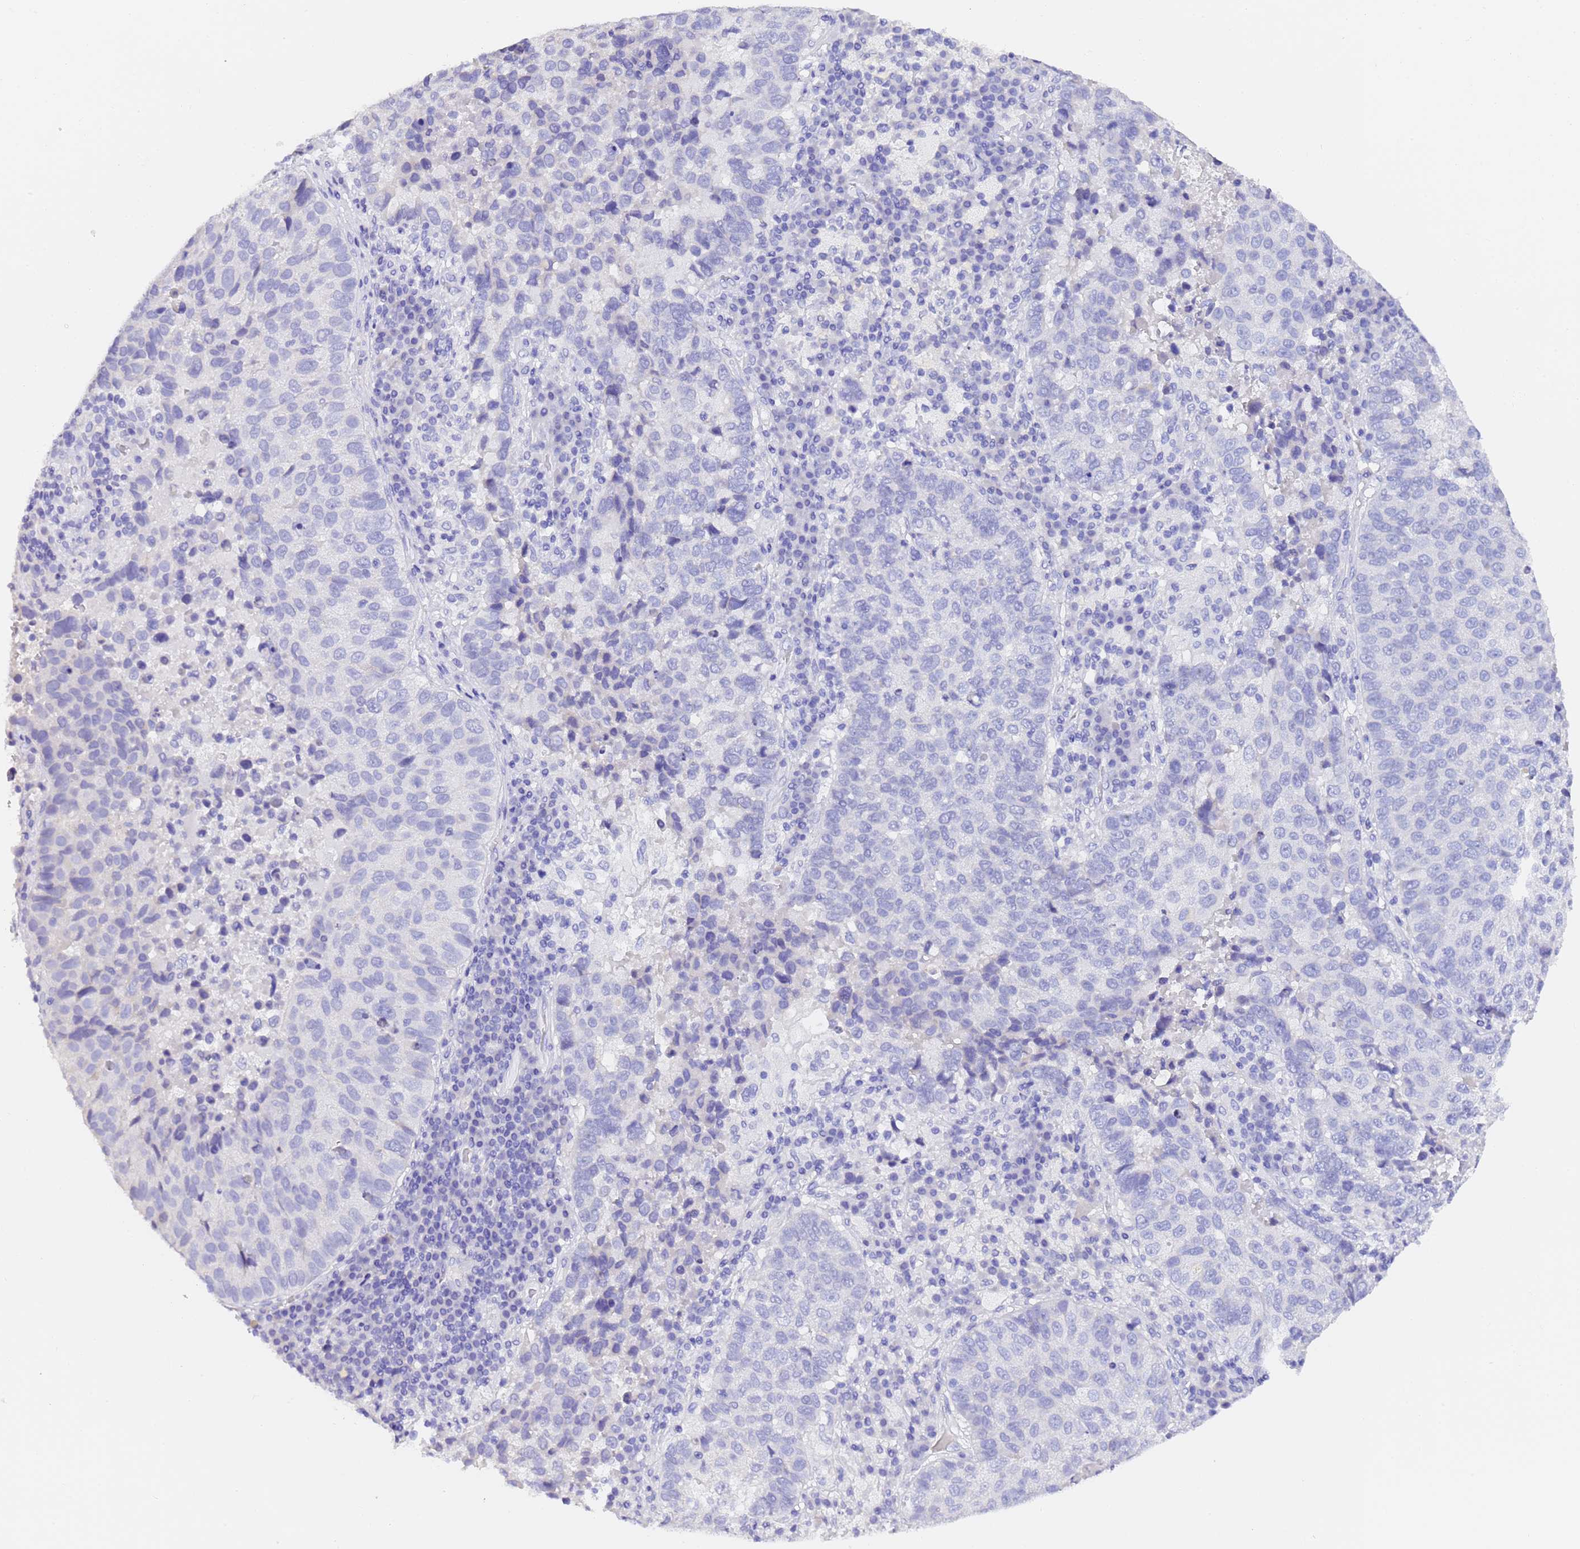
{"staining": {"intensity": "negative", "quantity": "none", "location": "none"}, "tissue": "lung cancer", "cell_type": "Tumor cells", "image_type": "cancer", "snomed": [{"axis": "morphology", "description": "Squamous cell carcinoma, NOS"}, {"axis": "topography", "description": "Lung"}], "caption": "There is no significant expression in tumor cells of lung squamous cell carcinoma.", "gene": "GABRA1", "patient": {"sex": "male", "age": 73}}